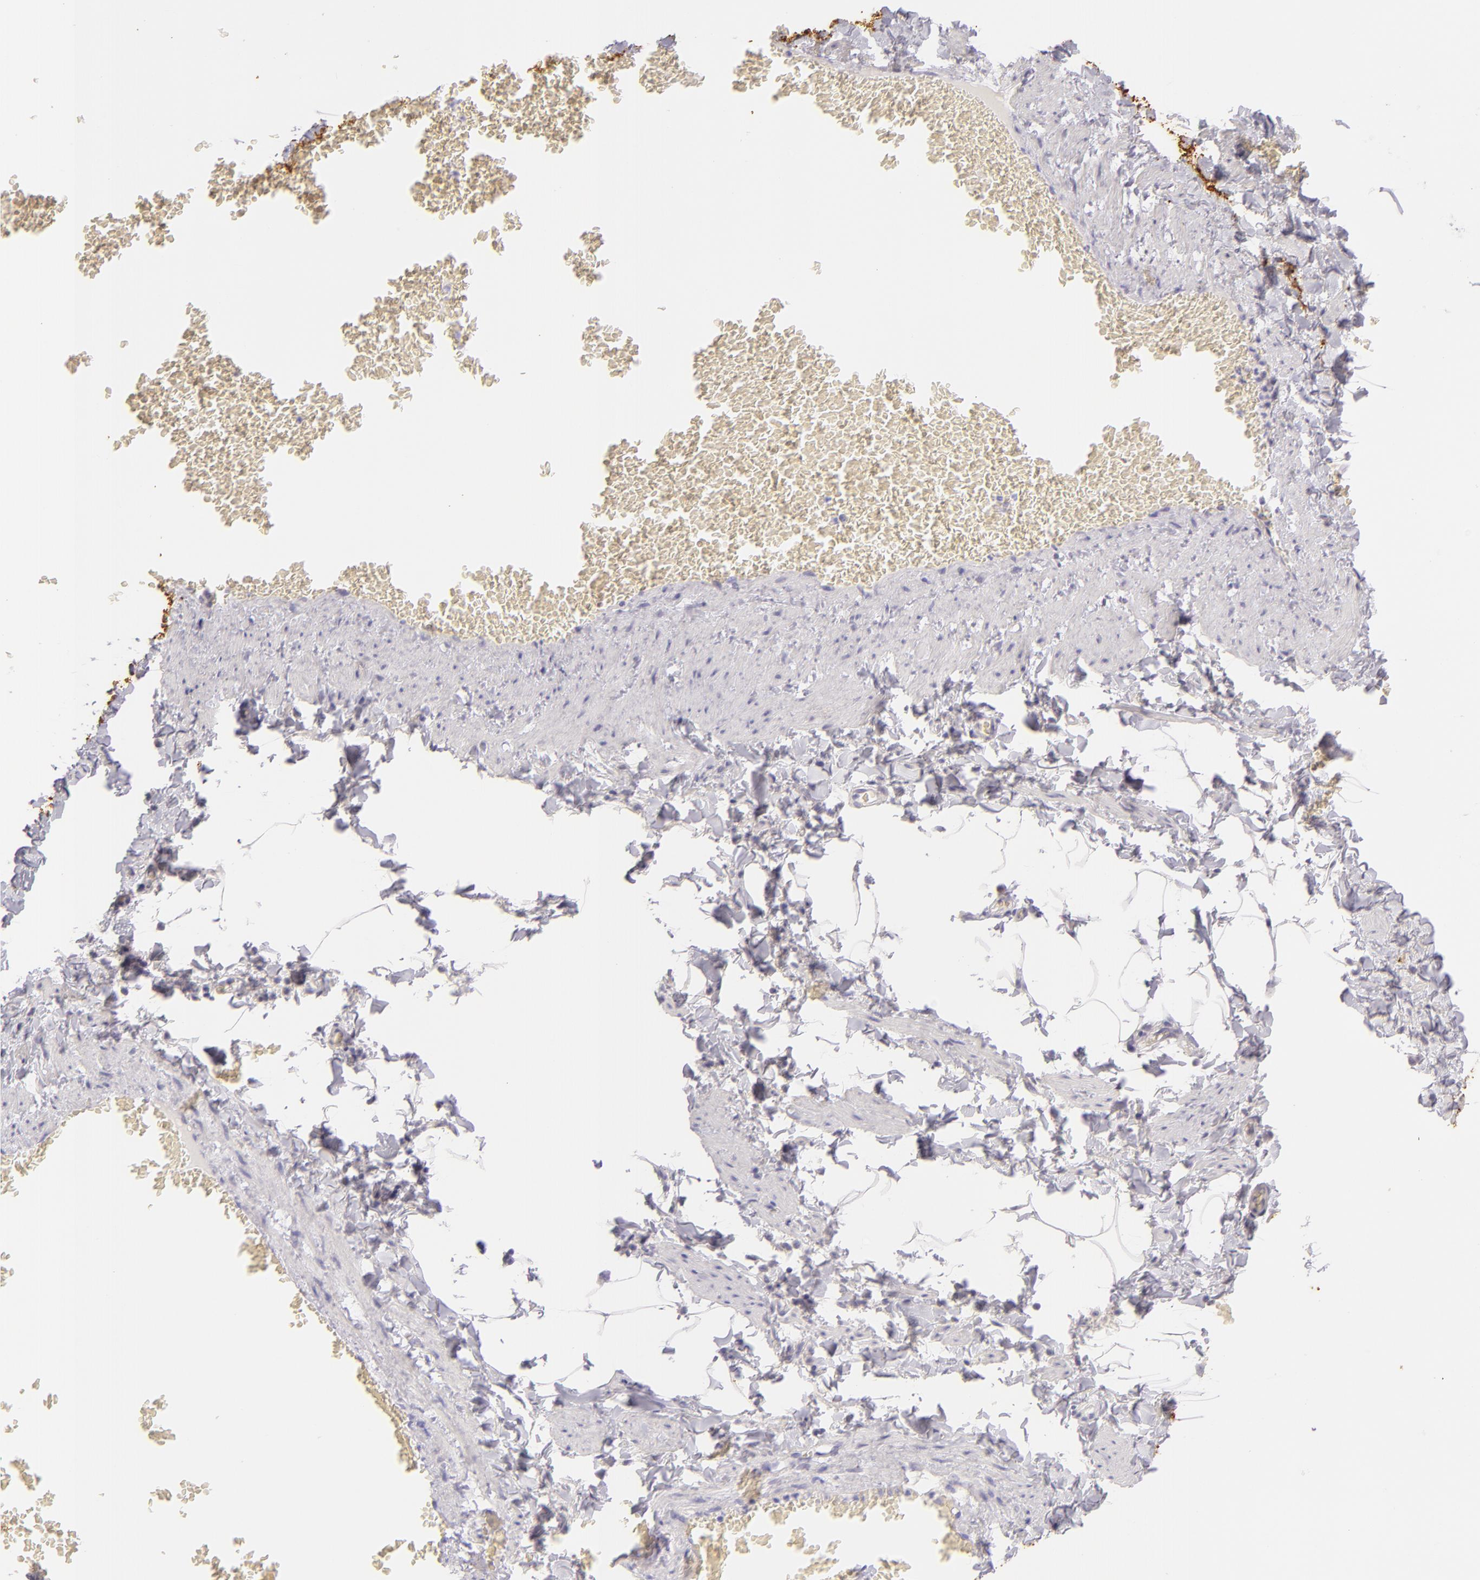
{"staining": {"intensity": "negative", "quantity": "none", "location": "none"}, "tissue": "adipose tissue", "cell_type": "Adipocytes", "image_type": "normal", "snomed": [{"axis": "morphology", "description": "Normal tissue, NOS"}, {"axis": "topography", "description": "Vascular tissue"}], "caption": "Immunohistochemical staining of normal adipose tissue displays no significant expression in adipocytes.", "gene": "ZC3H7B", "patient": {"sex": "male", "age": 41}}